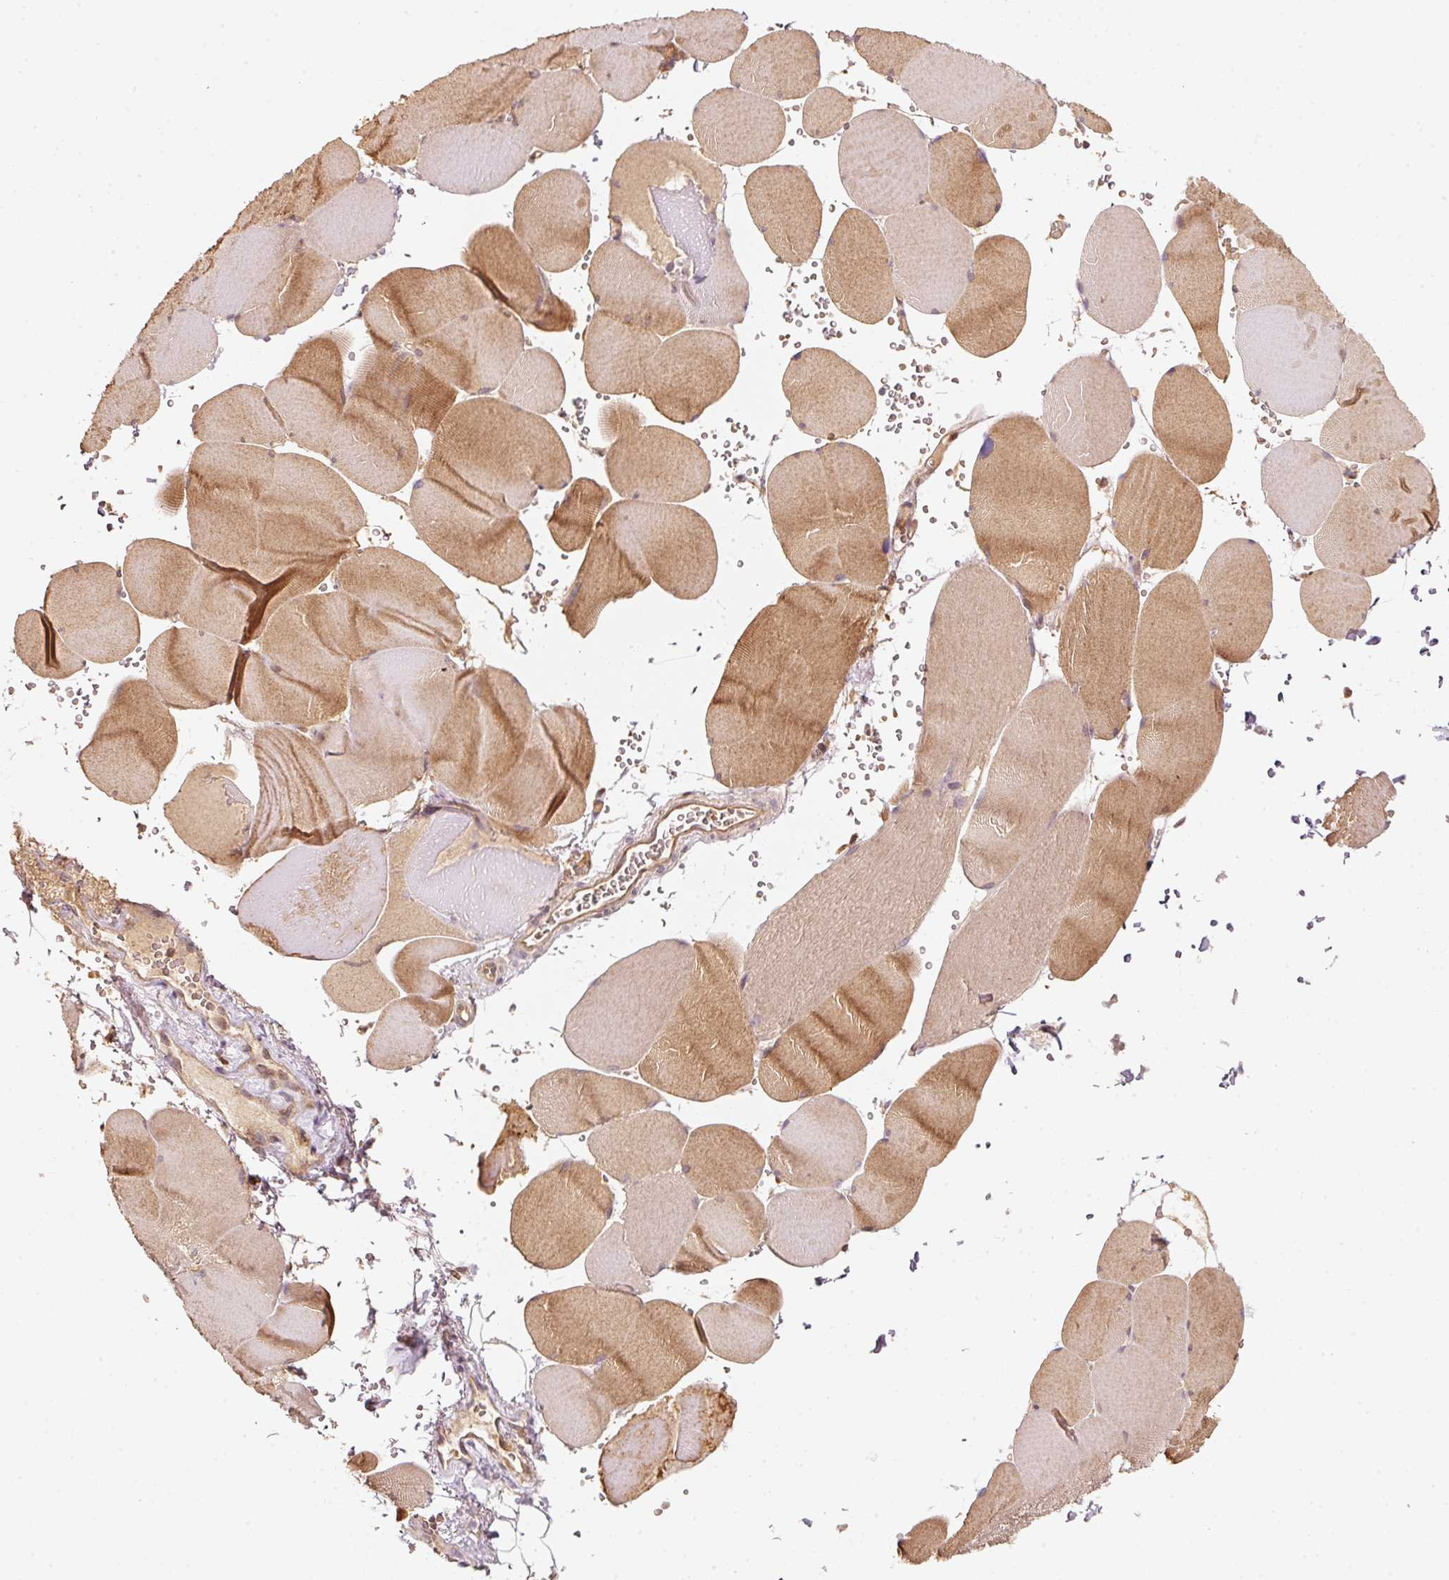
{"staining": {"intensity": "moderate", "quantity": "25%-75%", "location": "cytoplasmic/membranous"}, "tissue": "skeletal muscle", "cell_type": "Myocytes", "image_type": "normal", "snomed": [{"axis": "morphology", "description": "Normal tissue, NOS"}, {"axis": "topography", "description": "Skeletal muscle"}, {"axis": "topography", "description": "Head-Neck"}], "caption": "Immunohistochemistry (IHC) histopathology image of normal skeletal muscle stained for a protein (brown), which demonstrates medium levels of moderate cytoplasmic/membranous positivity in about 25%-75% of myocytes.", "gene": "RRAS2", "patient": {"sex": "male", "age": 66}}